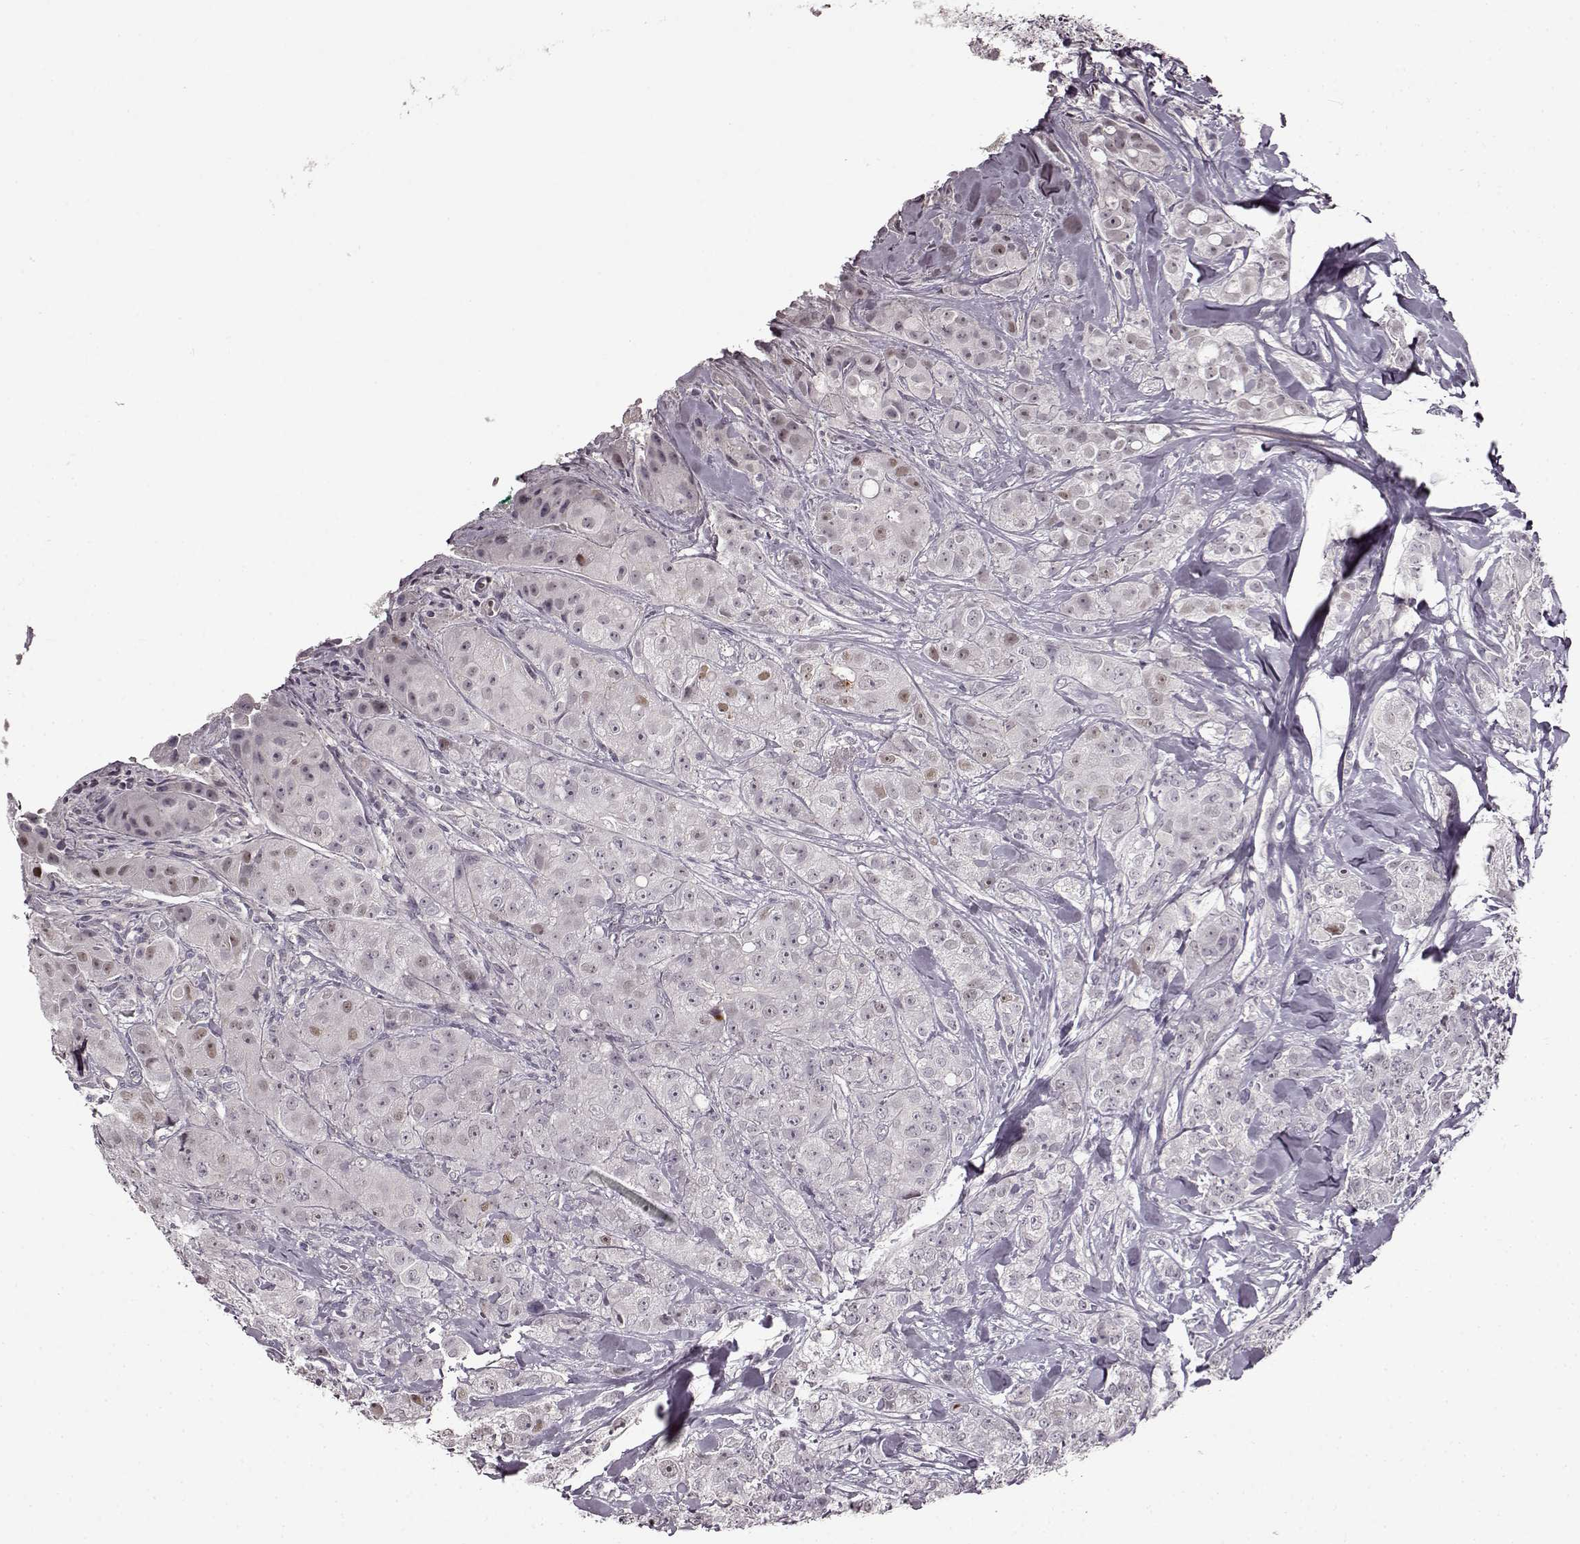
{"staining": {"intensity": "weak", "quantity": "<25%", "location": "nuclear"}, "tissue": "breast cancer", "cell_type": "Tumor cells", "image_type": "cancer", "snomed": [{"axis": "morphology", "description": "Duct carcinoma"}, {"axis": "topography", "description": "Breast"}], "caption": "Immunohistochemistry of breast intraductal carcinoma demonstrates no staining in tumor cells. The staining is performed using DAB (3,3'-diaminobenzidine) brown chromogen with nuclei counter-stained in using hematoxylin.", "gene": "CNGA3", "patient": {"sex": "female", "age": 43}}